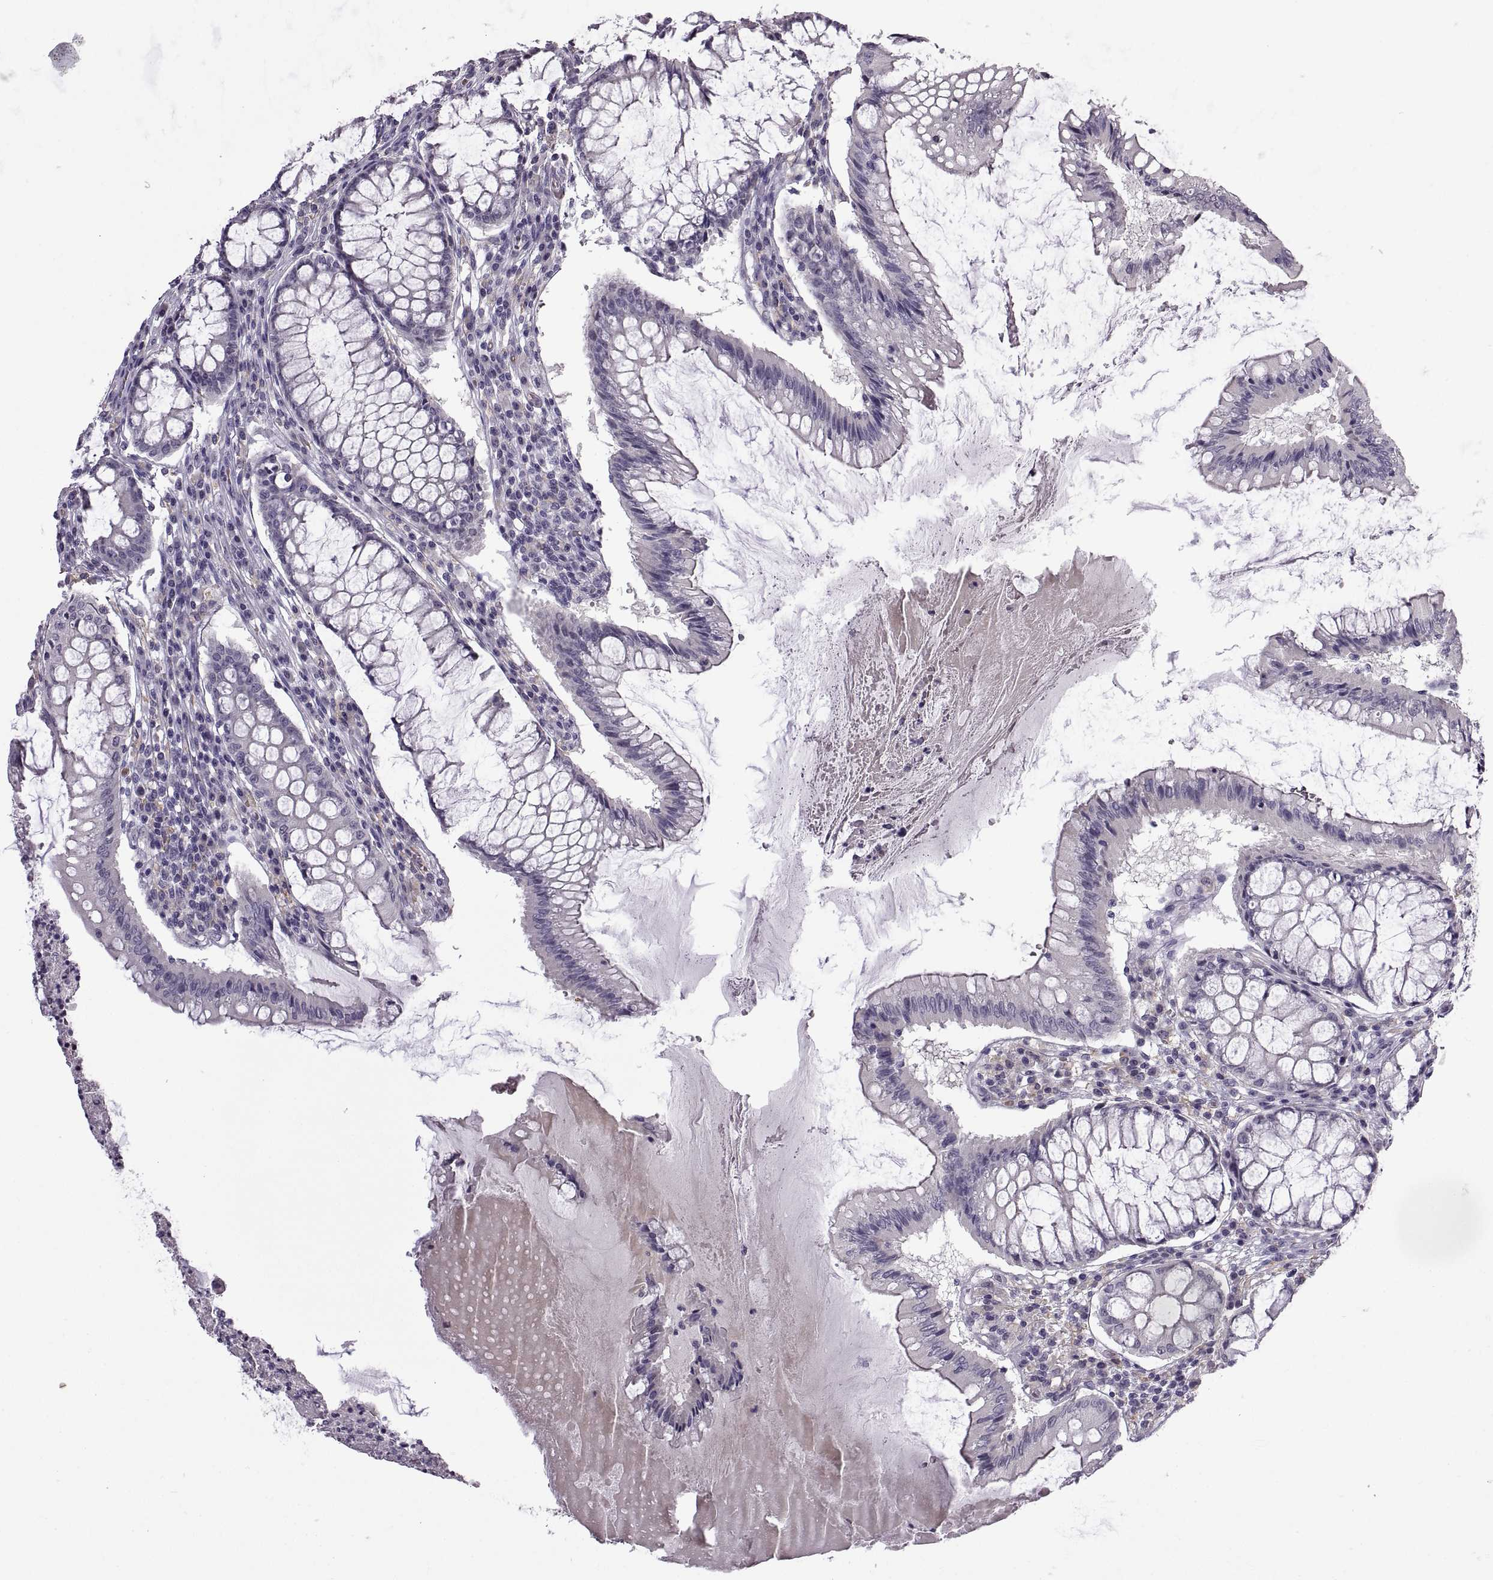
{"staining": {"intensity": "negative", "quantity": "none", "location": "none"}, "tissue": "colorectal cancer", "cell_type": "Tumor cells", "image_type": "cancer", "snomed": [{"axis": "morphology", "description": "Adenocarcinoma, NOS"}, {"axis": "topography", "description": "Colon"}], "caption": "This is a histopathology image of IHC staining of colorectal cancer (adenocarcinoma), which shows no staining in tumor cells. (DAB IHC, high magnification).", "gene": "MEIOC", "patient": {"sex": "female", "age": 70}}